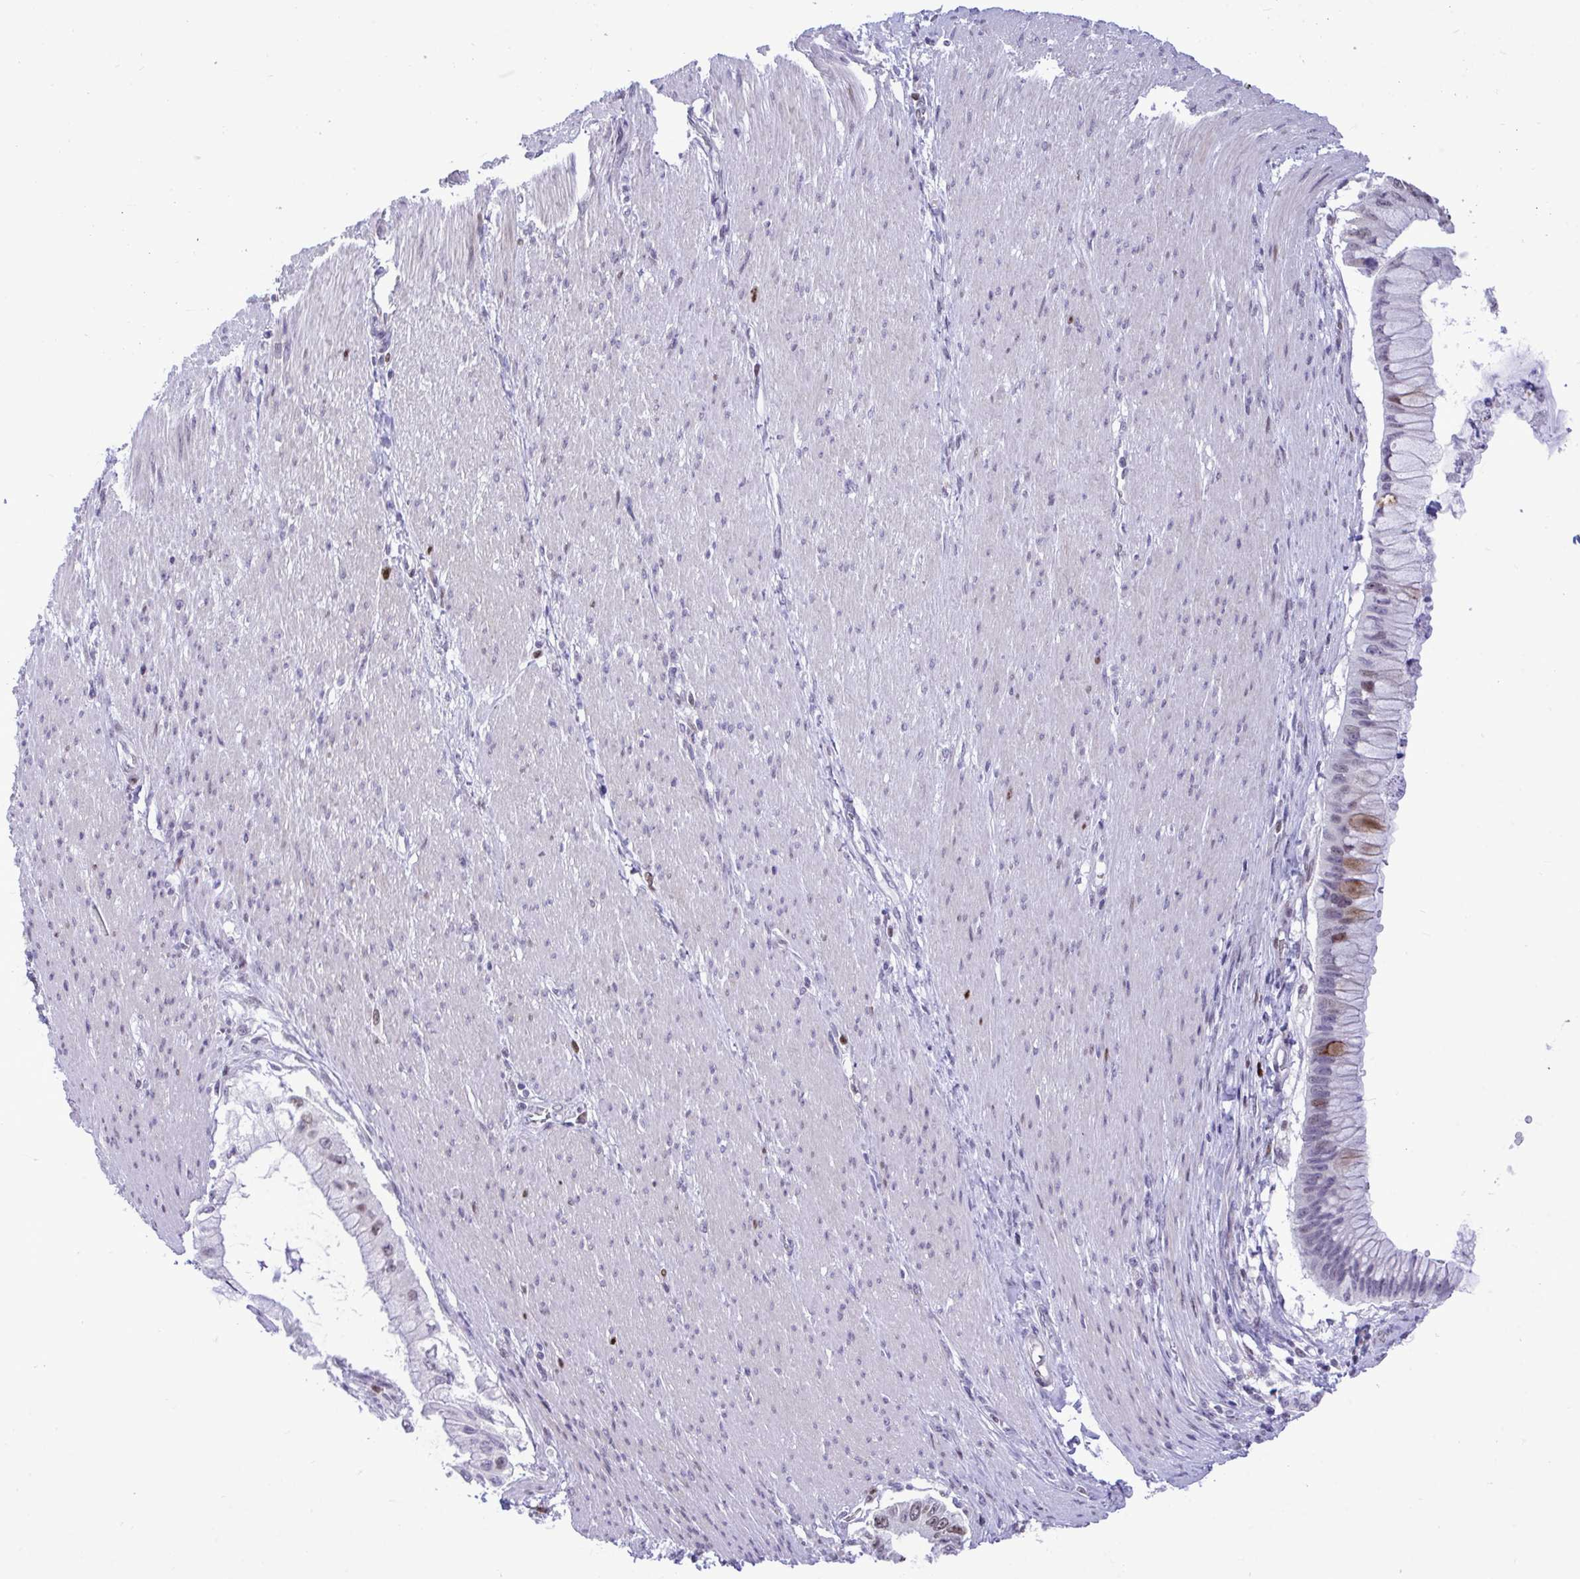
{"staining": {"intensity": "moderate", "quantity": "<25%", "location": "nuclear"}, "tissue": "pancreatic cancer", "cell_type": "Tumor cells", "image_type": "cancer", "snomed": [{"axis": "morphology", "description": "Adenocarcinoma, NOS"}, {"axis": "topography", "description": "Pancreas"}], "caption": "There is low levels of moderate nuclear positivity in tumor cells of pancreatic cancer (adenocarcinoma), as demonstrated by immunohistochemical staining (brown color).", "gene": "C1QL2", "patient": {"sex": "male", "age": 48}}